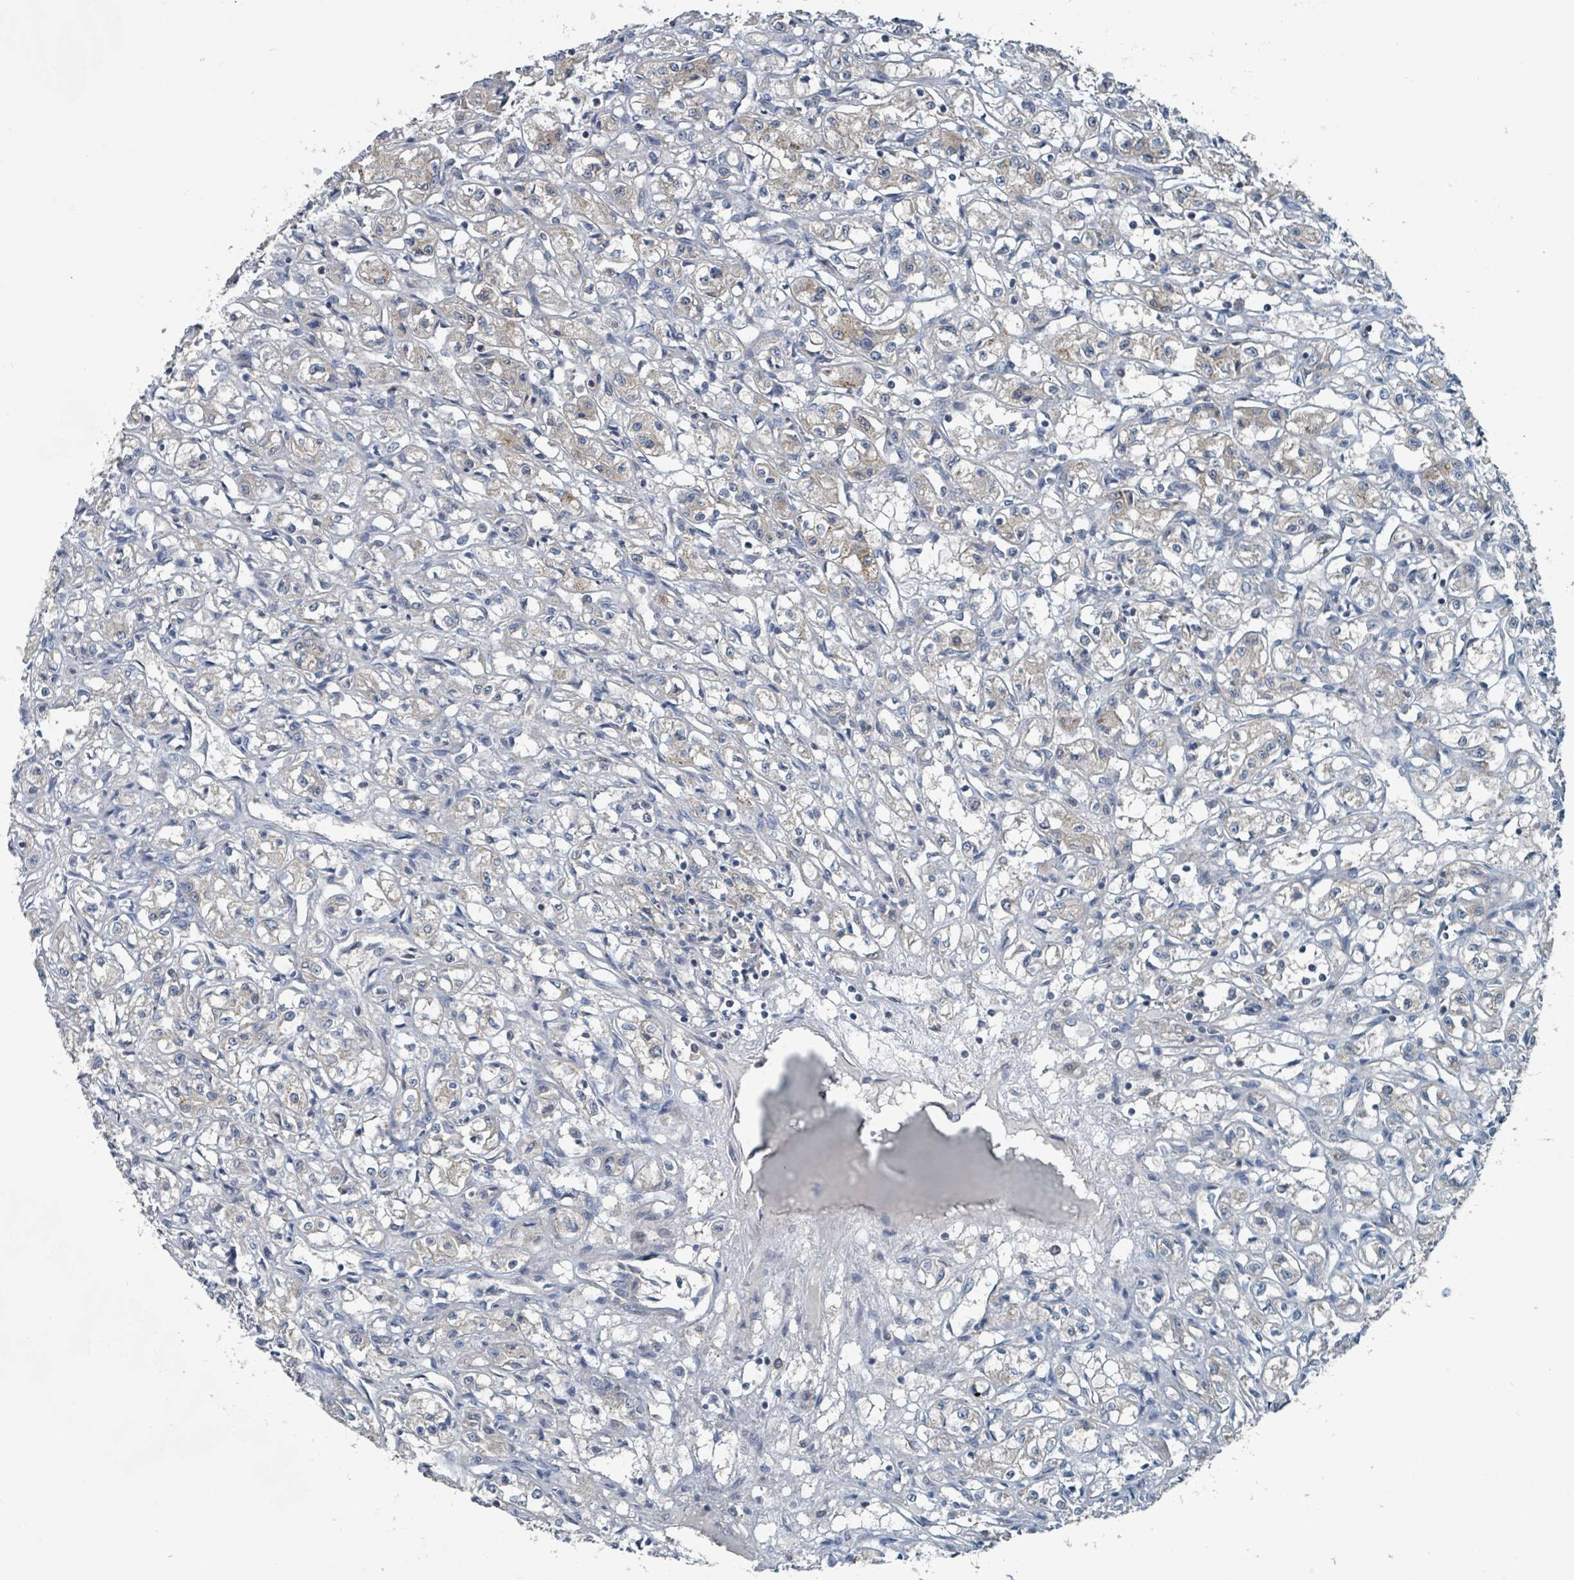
{"staining": {"intensity": "negative", "quantity": "none", "location": "none"}, "tissue": "renal cancer", "cell_type": "Tumor cells", "image_type": "cancer", "snomed": [{"axis": "morphology", "description": "Adenocarcinoma, NOS"}, {"axis": "topography", "description": "Kidney"}], "caption": "High power microscopy micrograph of an IHC micrograph of renal cancer, revealing no significant expression in tumor cells.", "gene": "ACBD4", "patient": {"sex": "male", "age": 56}}